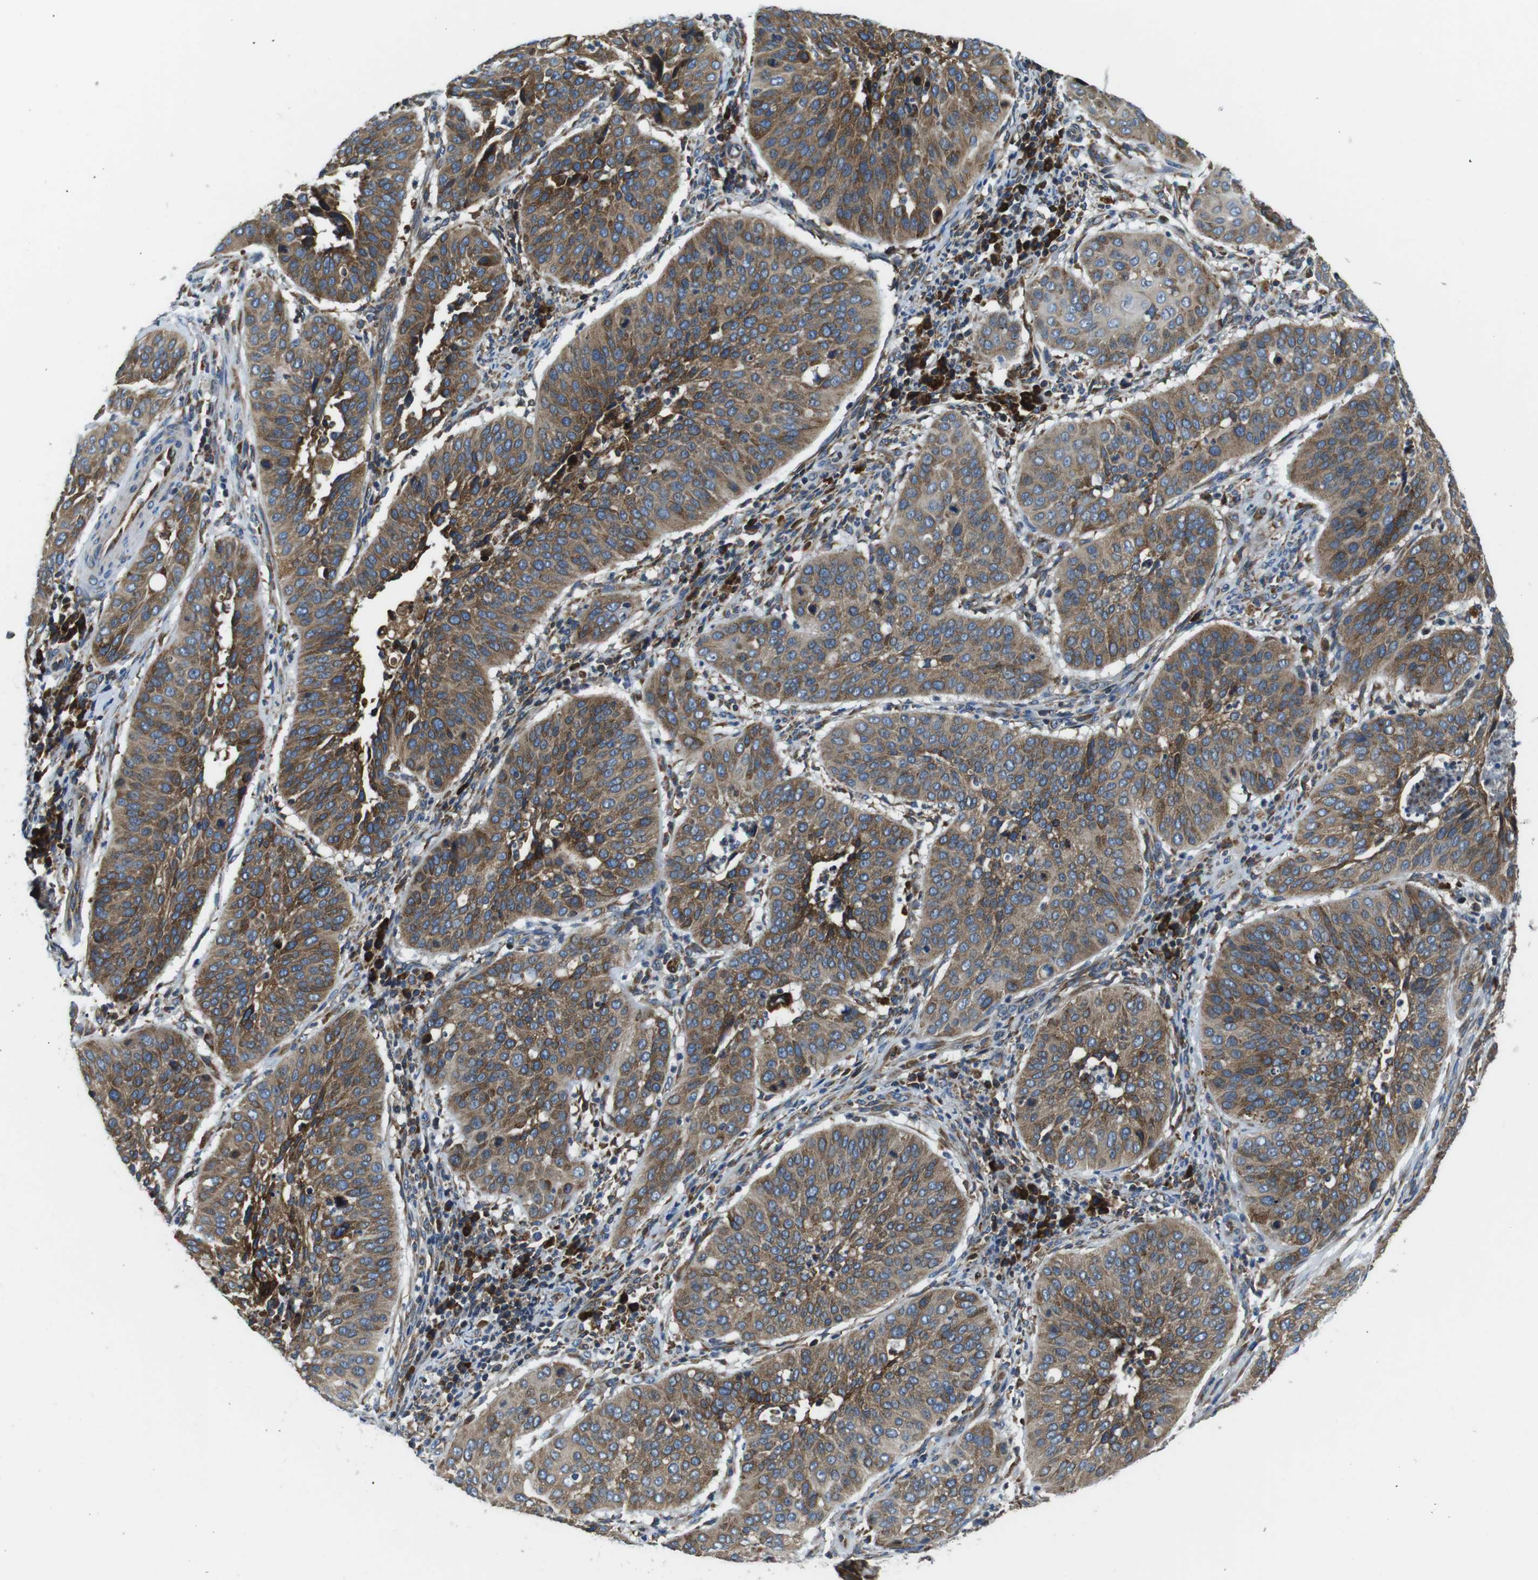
{"staining": {"intensity": "moderate", "quantity": ">75%", "location": "cytoplasmic/membranous"}, "tissue": "cervical cancer", "cell_type": "Tumor cells", "image_type": "cancer", "snomed": [{"axis": "morphology", "description": "Normal tissue, NOS"}, {"axis": "morphology", "description": "Squamous cell carcinoma, NOS"}, {"axis": "topography", "description": "Cervix"}], "caption": "Protein analysis of cervical cancer (squamous cell carcinoma) tissue exhibits moderate cytoplasmic/membranous staining in about >75% of tumor cells.", "gene": "UGGT1", "patient": {"sex": "female", "age": 39}}